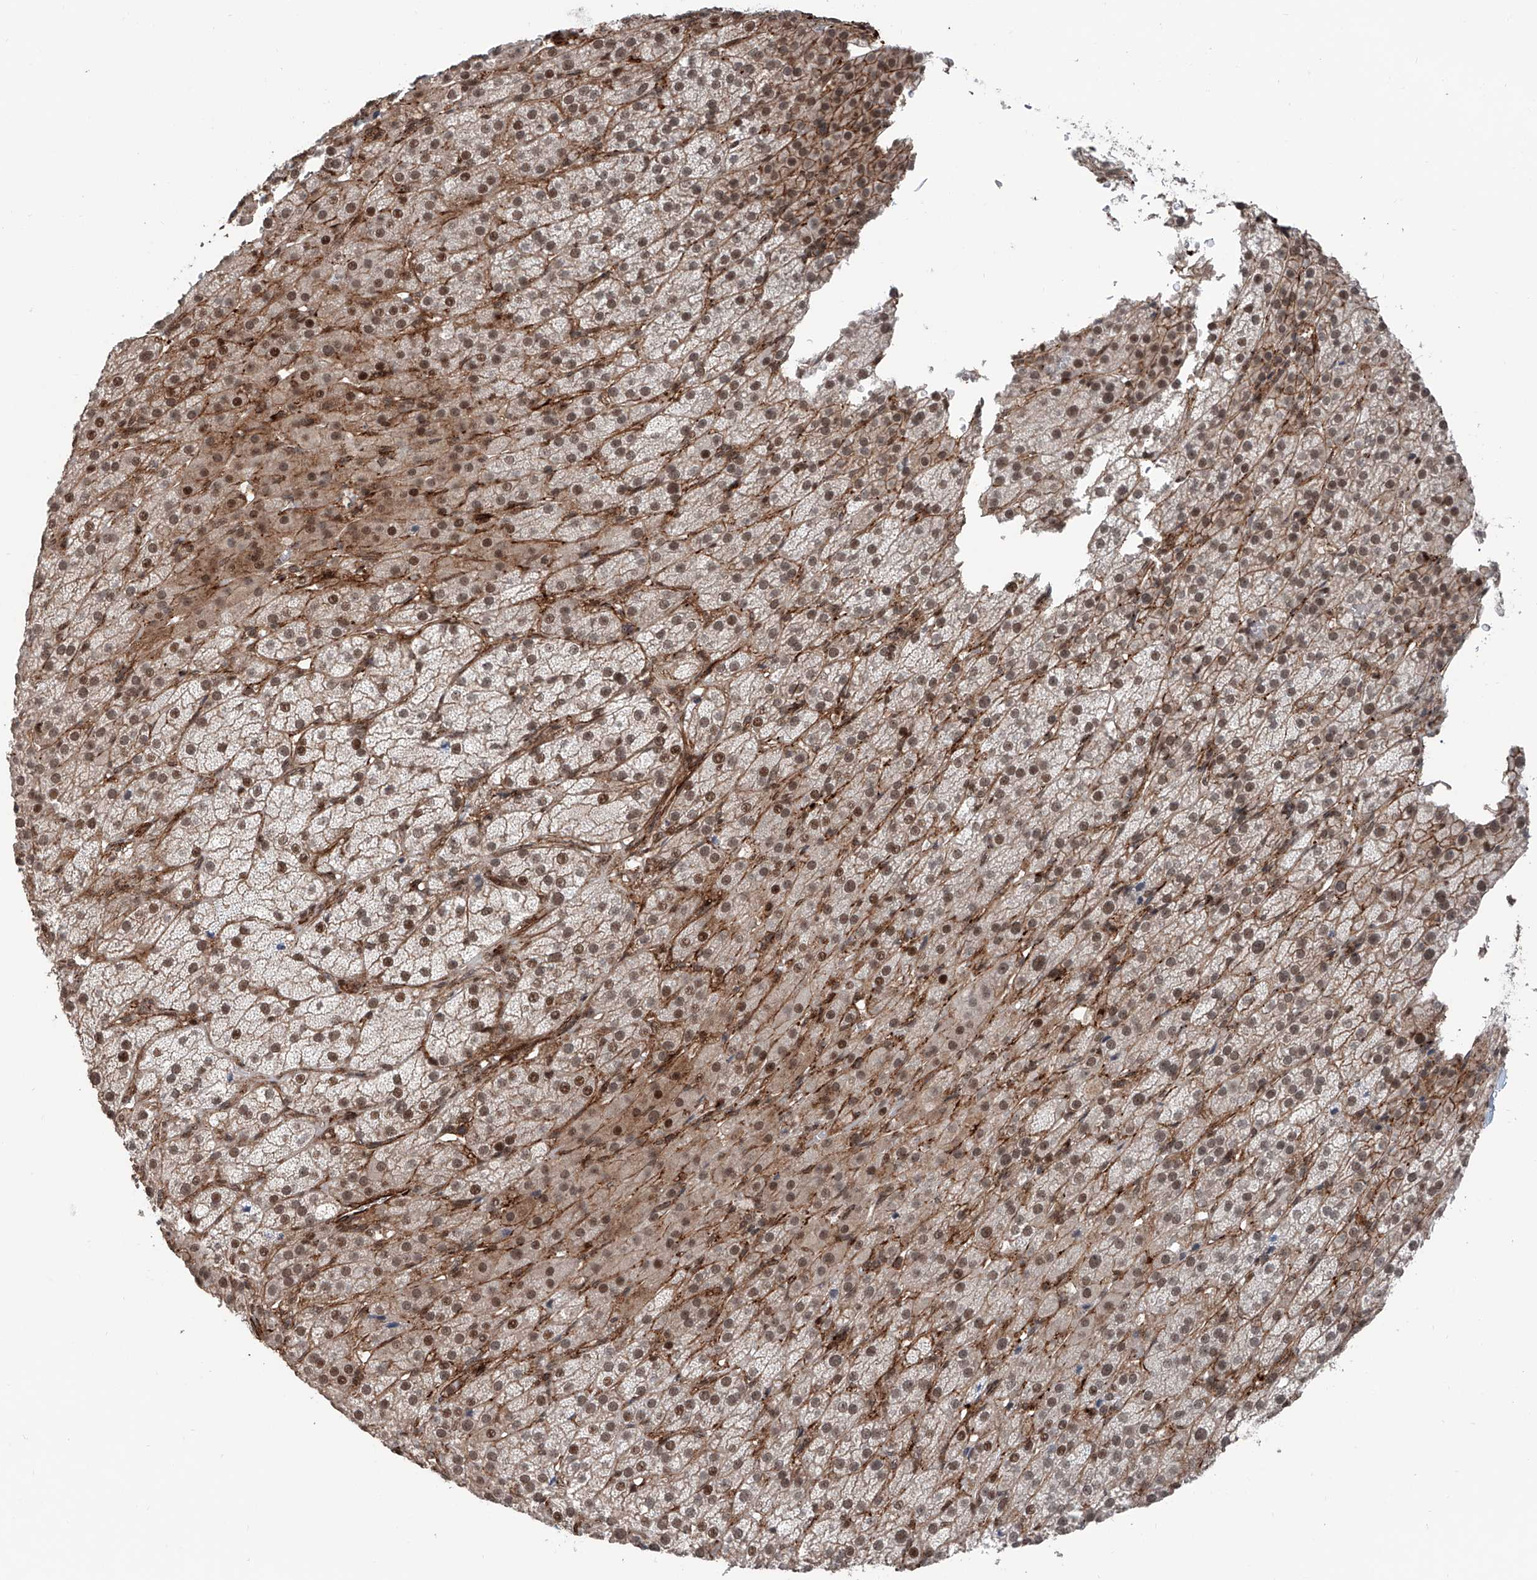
{"staining": {"intensity": "moderate", "quantity": "25%-75%", "location": "cytoplasmic/membranous,nuclear"}, "tissue": "adrenal gland", "cell_type": "Glandular cells", "image_type": "normal", "snomed": [{"axis": "morphology", "description": "Normal tissue, NOS"}, {"axis": "topography", "description": "Adrenal gland"}], "caption": "This photomicrograph demonstrates benign adrenal gland stained with IHC to label a protein in brown. The cytoplasmic/membranous,nuclear of glandular cells show moderate positivity for the protein. Nuclei are counter-stained blue.", "gene": "SDE2", "patient": {"sex": "female", "age": 57}}